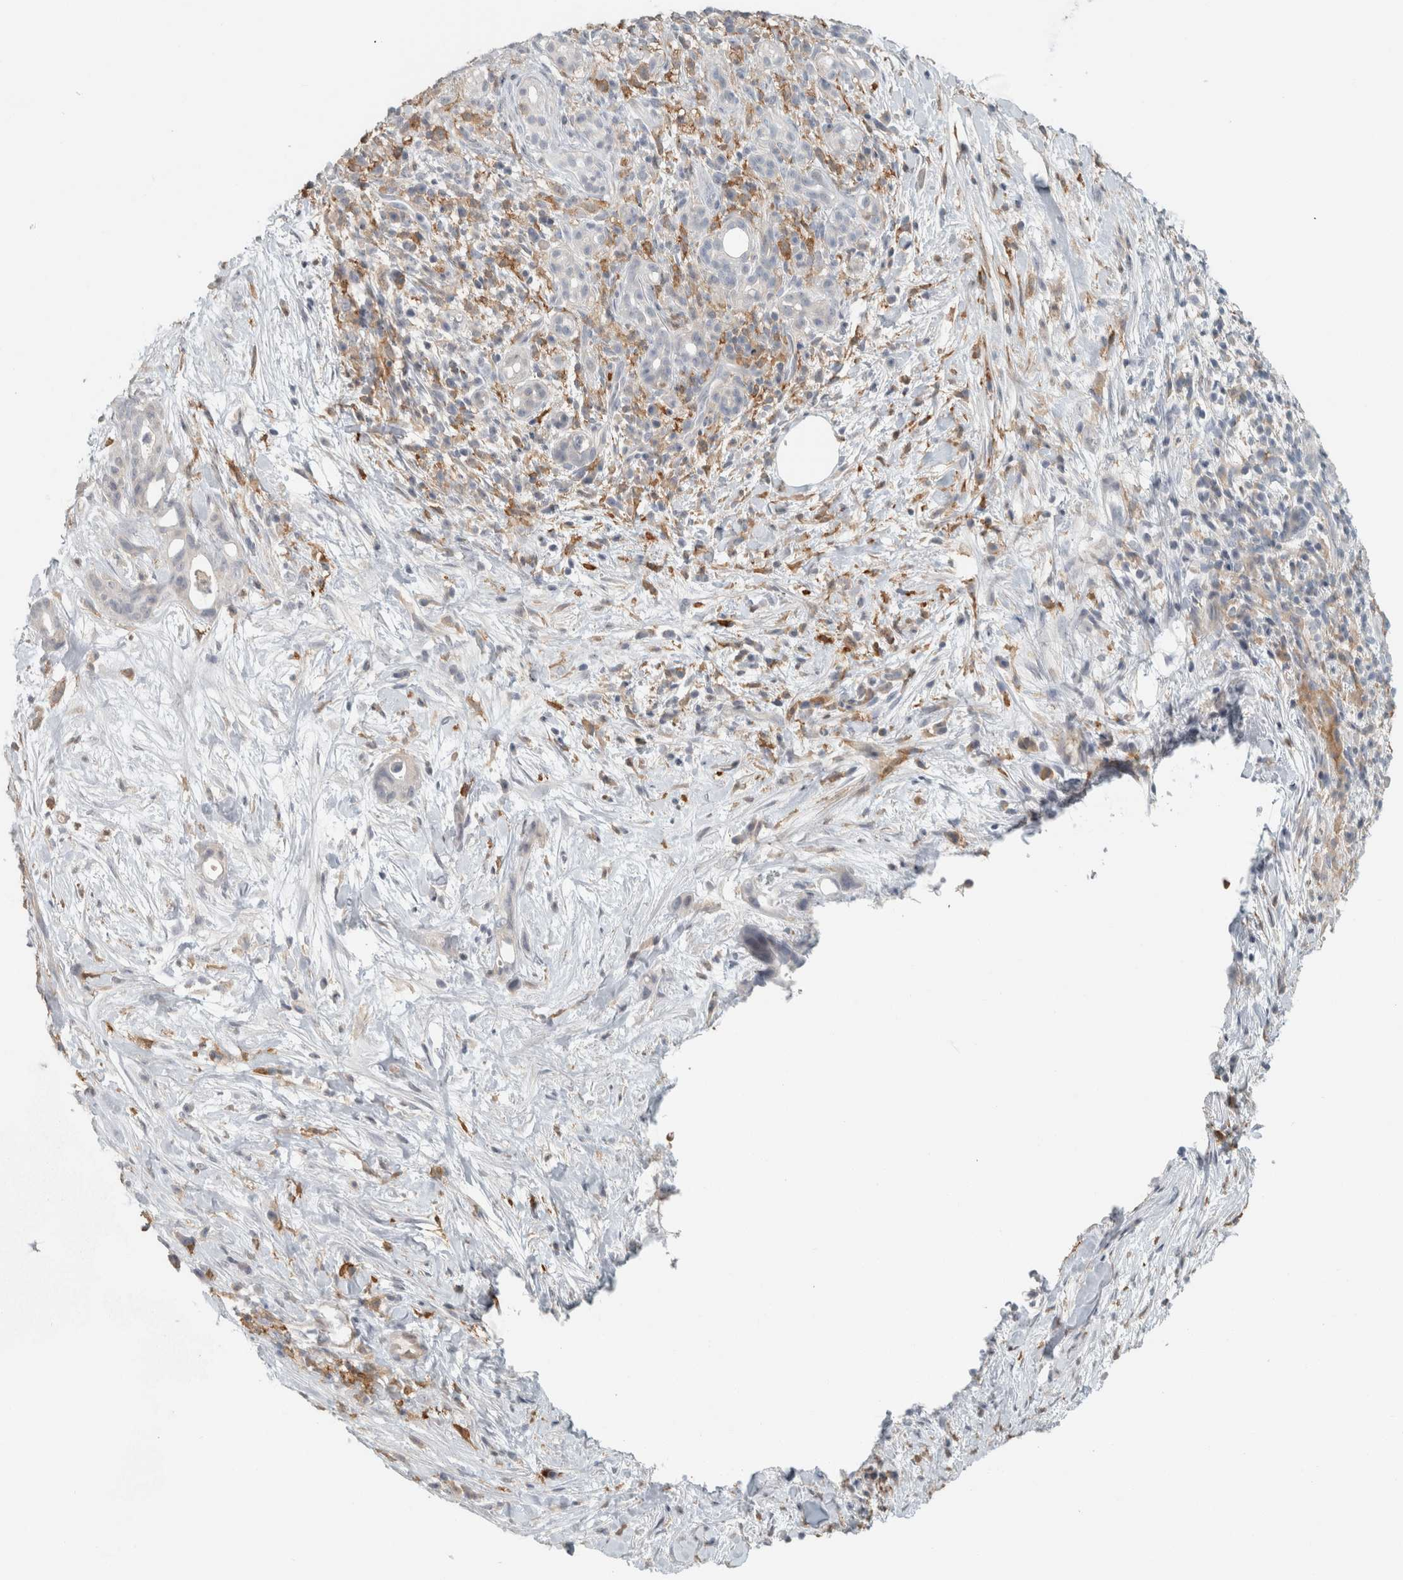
{"staining": {"intensity": "negative", "quantity": "none", "location": "none"}, "tissue": "pancreatic cancer", "cell_type": "Tumor cells", "image_type": "cancer", "snomed": [{"axis": "morphology", "description": "Adenocarcinoma, NOS"}, {"axis": "topography", "description": "Pancreas"}], "caption": "Tumor cells are negative for brown protein staining in pancreatic adenocarcinoma.", "gene": "SCIN", "patient": {"sex": "male", "age": 58}}